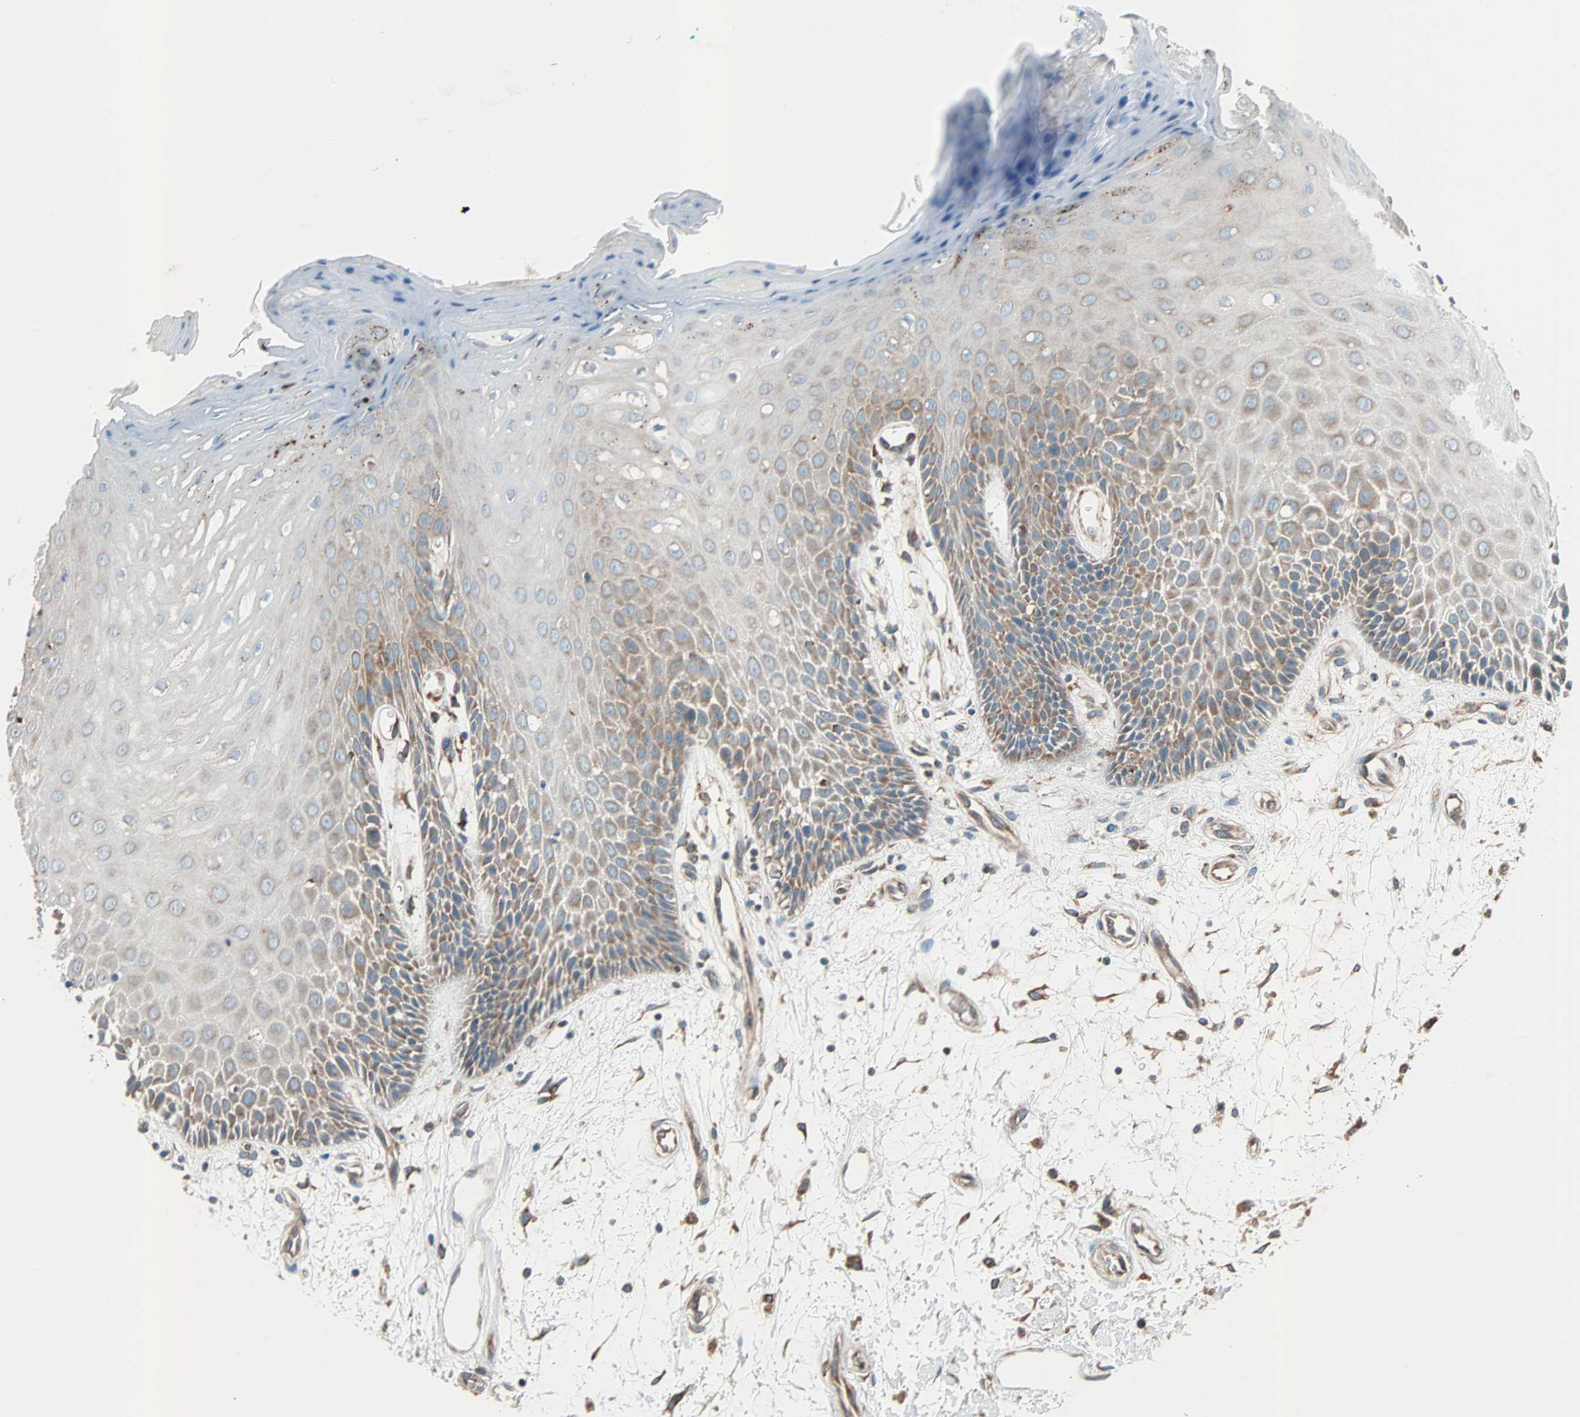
{"staining": {"intensity": "moderate", "quantity": "25%-75%", "location": "cytoplasmic/membranous"}, "tissue": "oral mucosa", "cell_type": "Squamous epithelial cells", "image_type": "normal", "snomed": [{"axis": "morphology", "description": "Normal tissue, NOS"}, {"axis": "morphology", "description": "Squamous cell carcinoma, NOS"}, {"axis": "topography", "description": "Skeletal muscle"}, {"axis": "topography", "description": "Oral tissue"}, {"axis": "topography", "description": "Head-Neck"}], "caption": "Immunohistochemical staining of normal human oral mucosa reveals 25%-75% levels of moderate cytoplasmic/membranous protein expression in approximately 25%-75% of squamous epithelial cells. (brown staining indicates protein expression, while blue staining denotes nuclei).", "gene": "PHYH", "patient": {"sex": "female", "age": 84}}